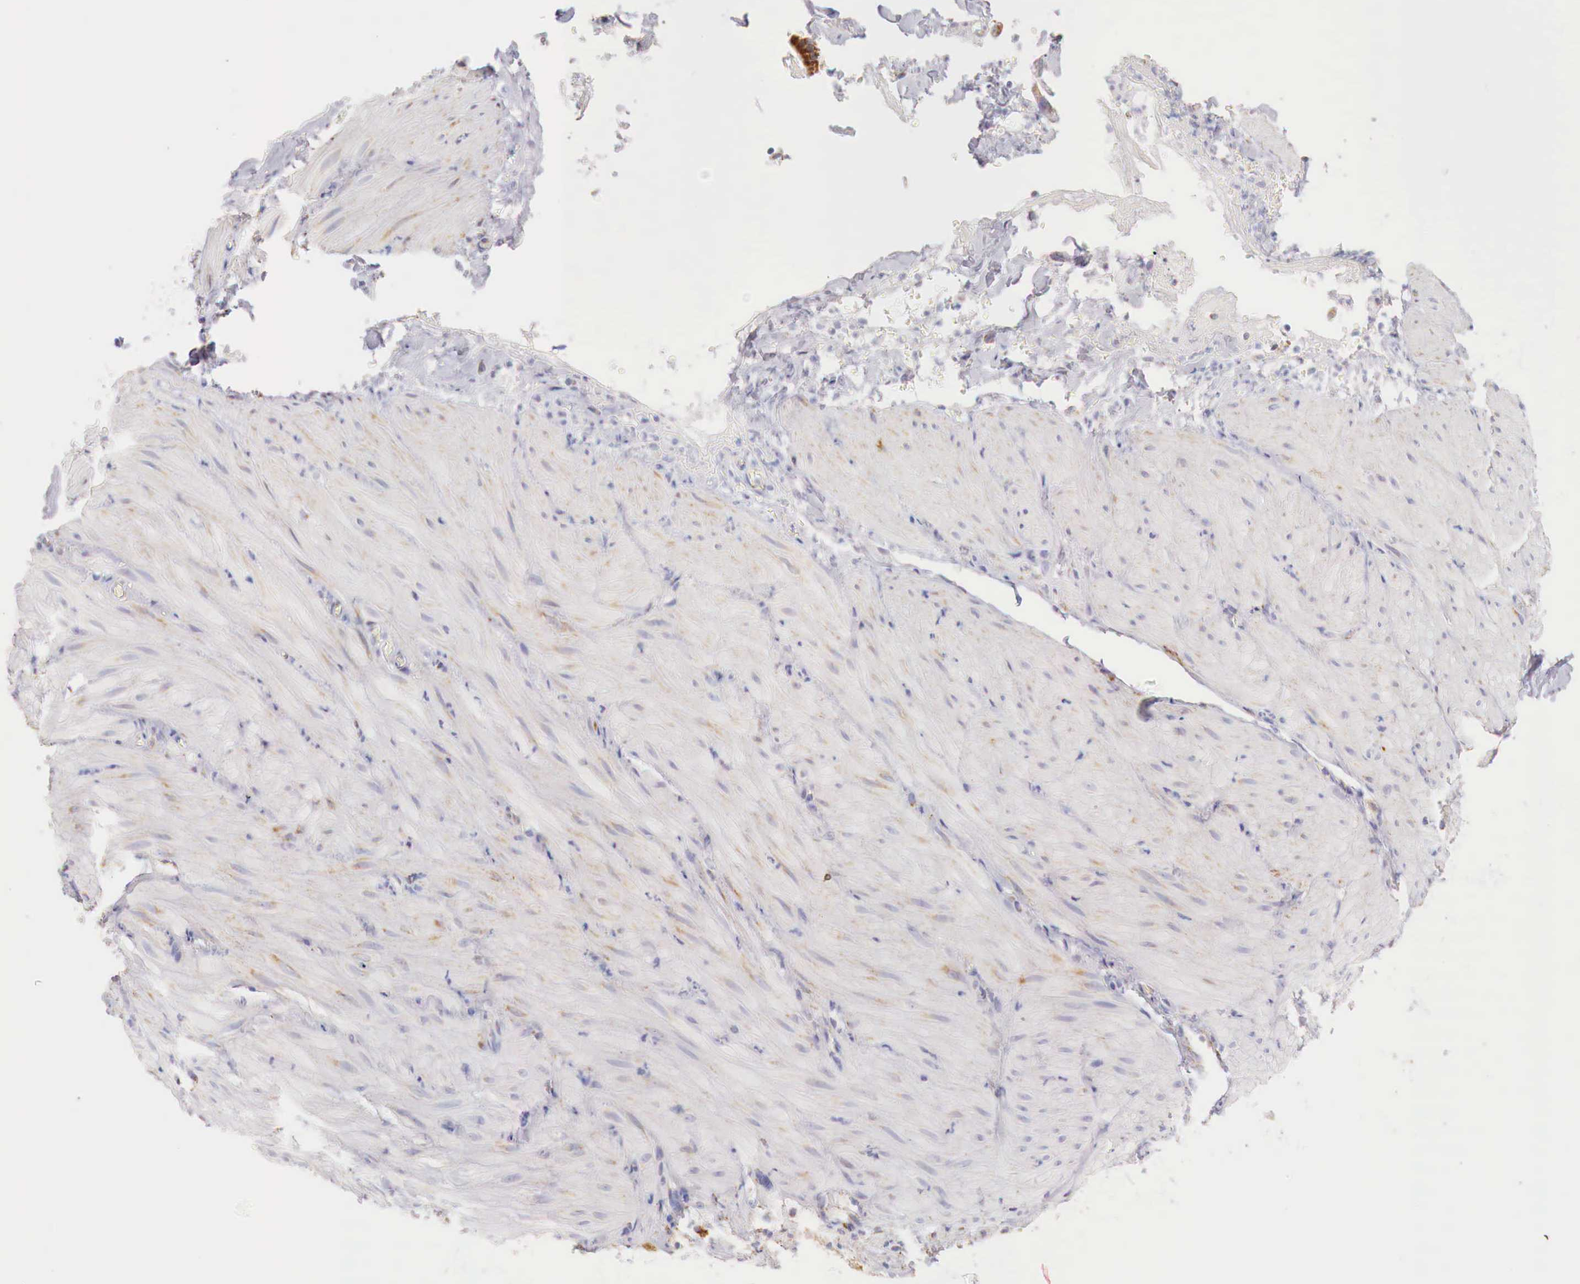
{"staining": {"intensity": "weak", "quantity": "<25%", "location": "cytoplasmic/membranous"}, "tissue": "smooth muscle", "cell_type": "Smooth muscle cells", "image_type": "normal", "snomed": [{"axis": "morphology", "description": "Normal tissue, NOS"}, {"axis": "topography", "description": "Duodenum"}], "caption": "This histopathology image is of unremarkable smooth muscle stained with immunohistochemistry (IHC) to label a protein in brown with the nuclei are counter-stained blue. There is no staining in smooth muscle cells.", "gene": "IDH3G", "patient": {"sex": "male", "age": 63}}